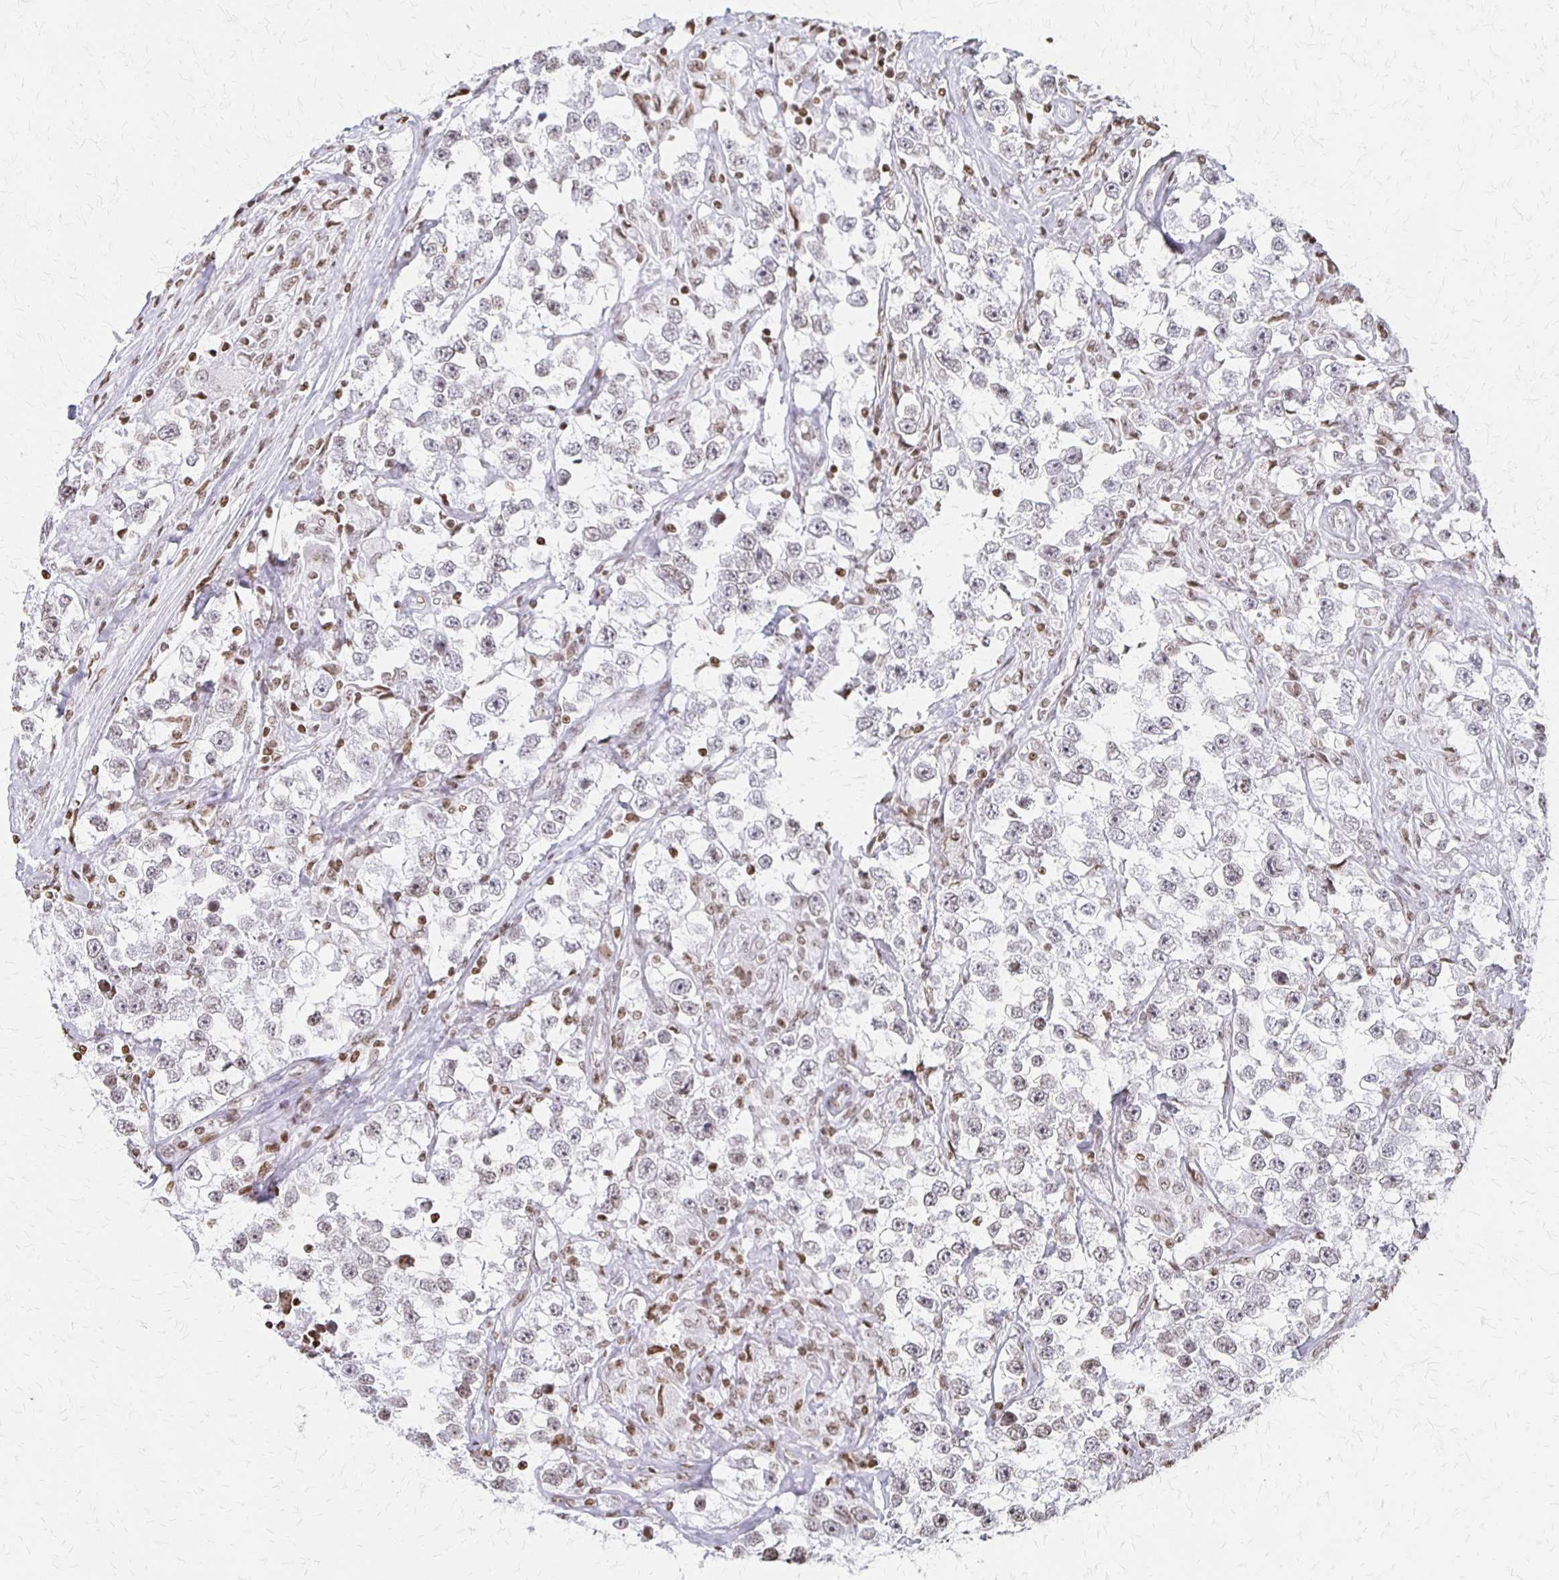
{"staining": {"intensity": "weak", "quantity": "<25%", "location": "nuclear"}, "tissue": "testis cancer", "cell_type": "Tumor cells", "image_type": "cancer", "snomed": [{"axis": "morphology", "description": "Seminoma, NOS"}, {"axis": "topography", "description": "Testis"}], "caption": "Tumor cells show no significant protein staining in testis cancer. (DAB (3,3'-diaminobenzidine) IHC, high magnification).", "gene": "ZNF280C", "patient": {"sex": "male", "age": 46}}